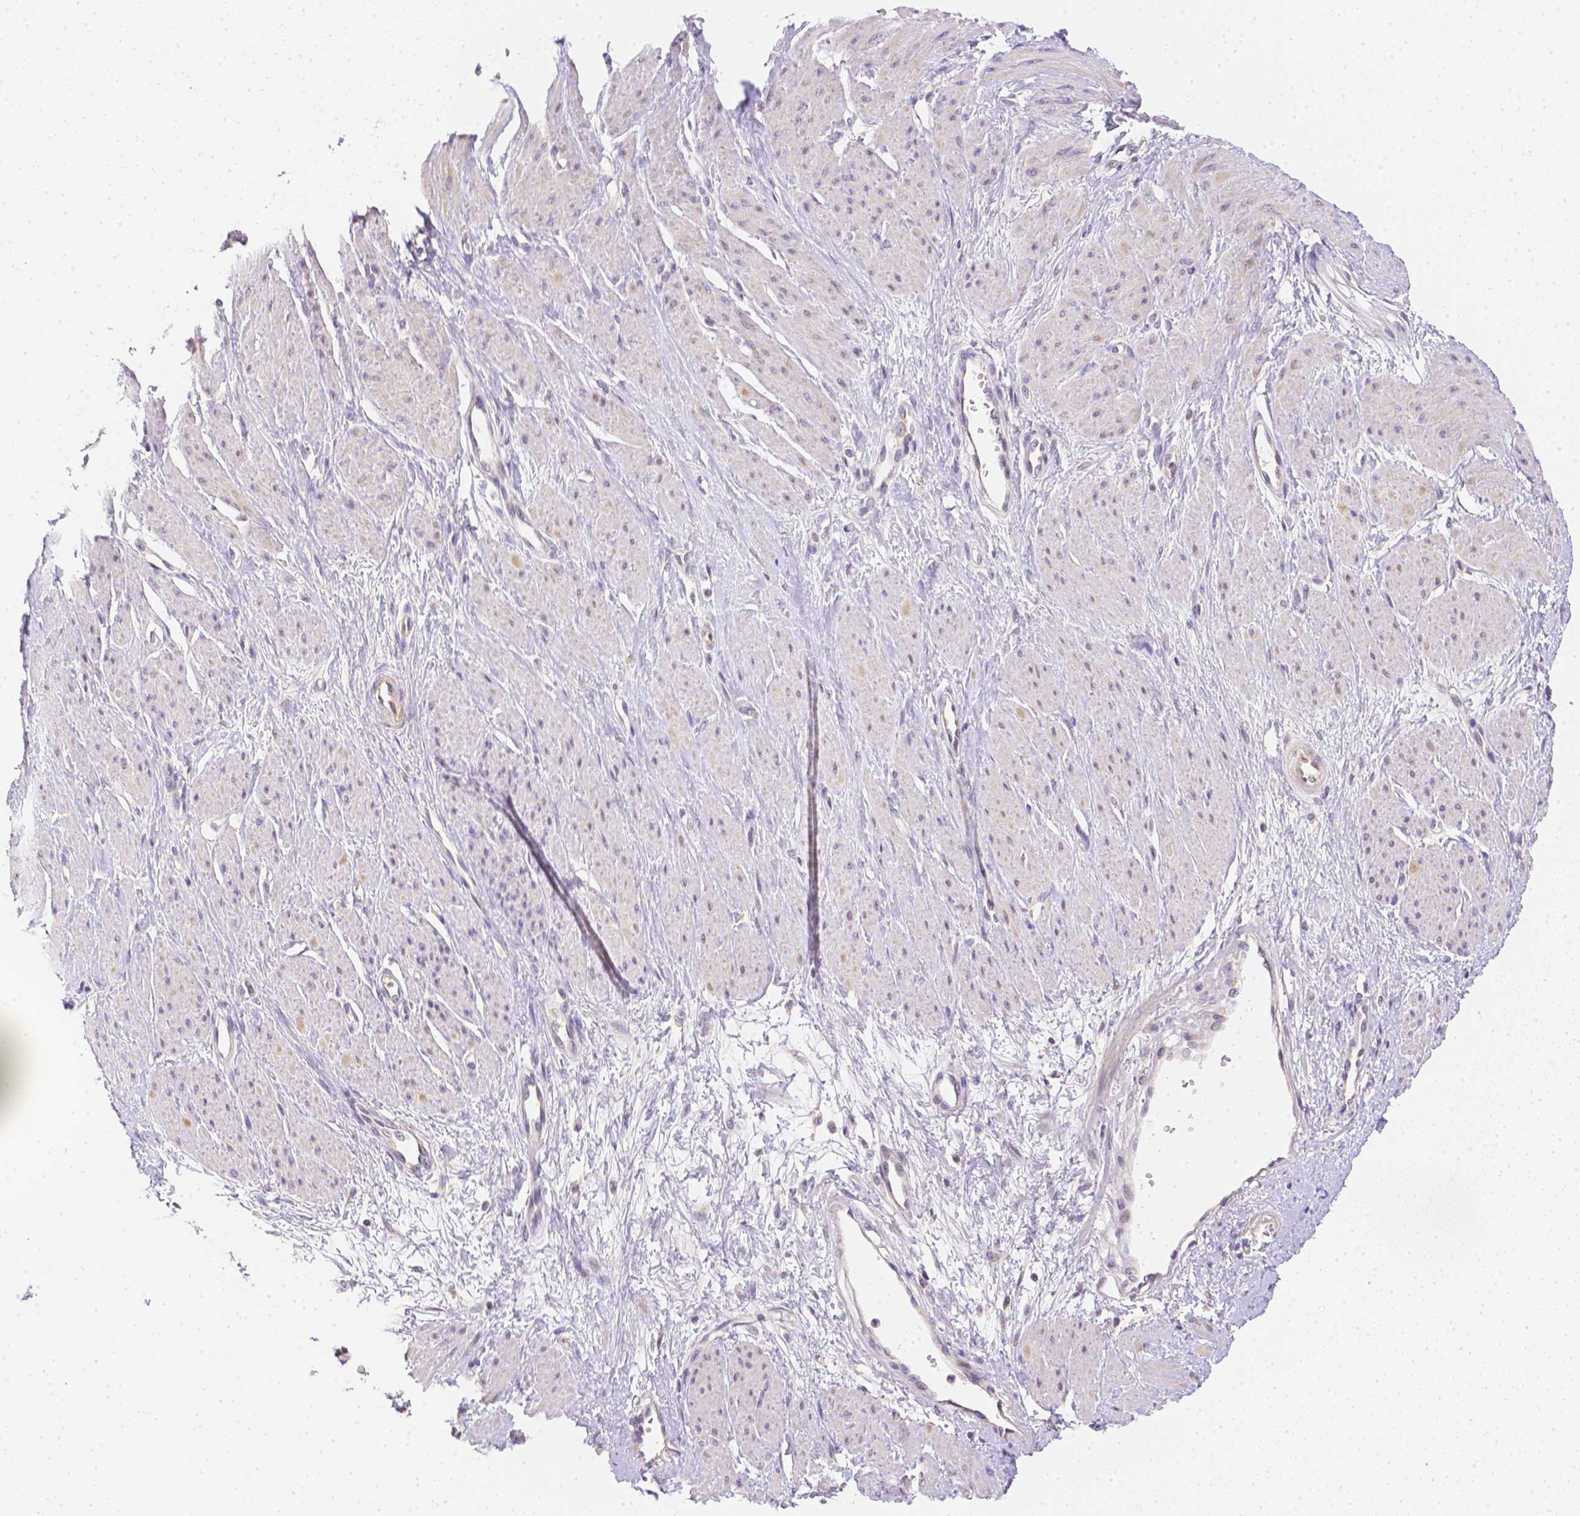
{"staining": {"intensity": "weak", "quantity": "<25%", "location": "cytoplasmic/membranous"}, "tissue": "smooth muscle", "cell_type": "Smooth muscle cells", "image_type": "normal", "snomed": [{"axis": "morphology", "description": "Normal tissue, NOS"}, {"axis": "topography", "description": "Smooth muscle"}, {"axis": "topography", "description": "Uterus"}], "caption": "Immunohistochemistry (IHC) of unremarkable smooth muscle exhibits no expression in smooth muscle cells.", "gene": "C10orf67", "patient": {"sex": "female", "age": 39}}